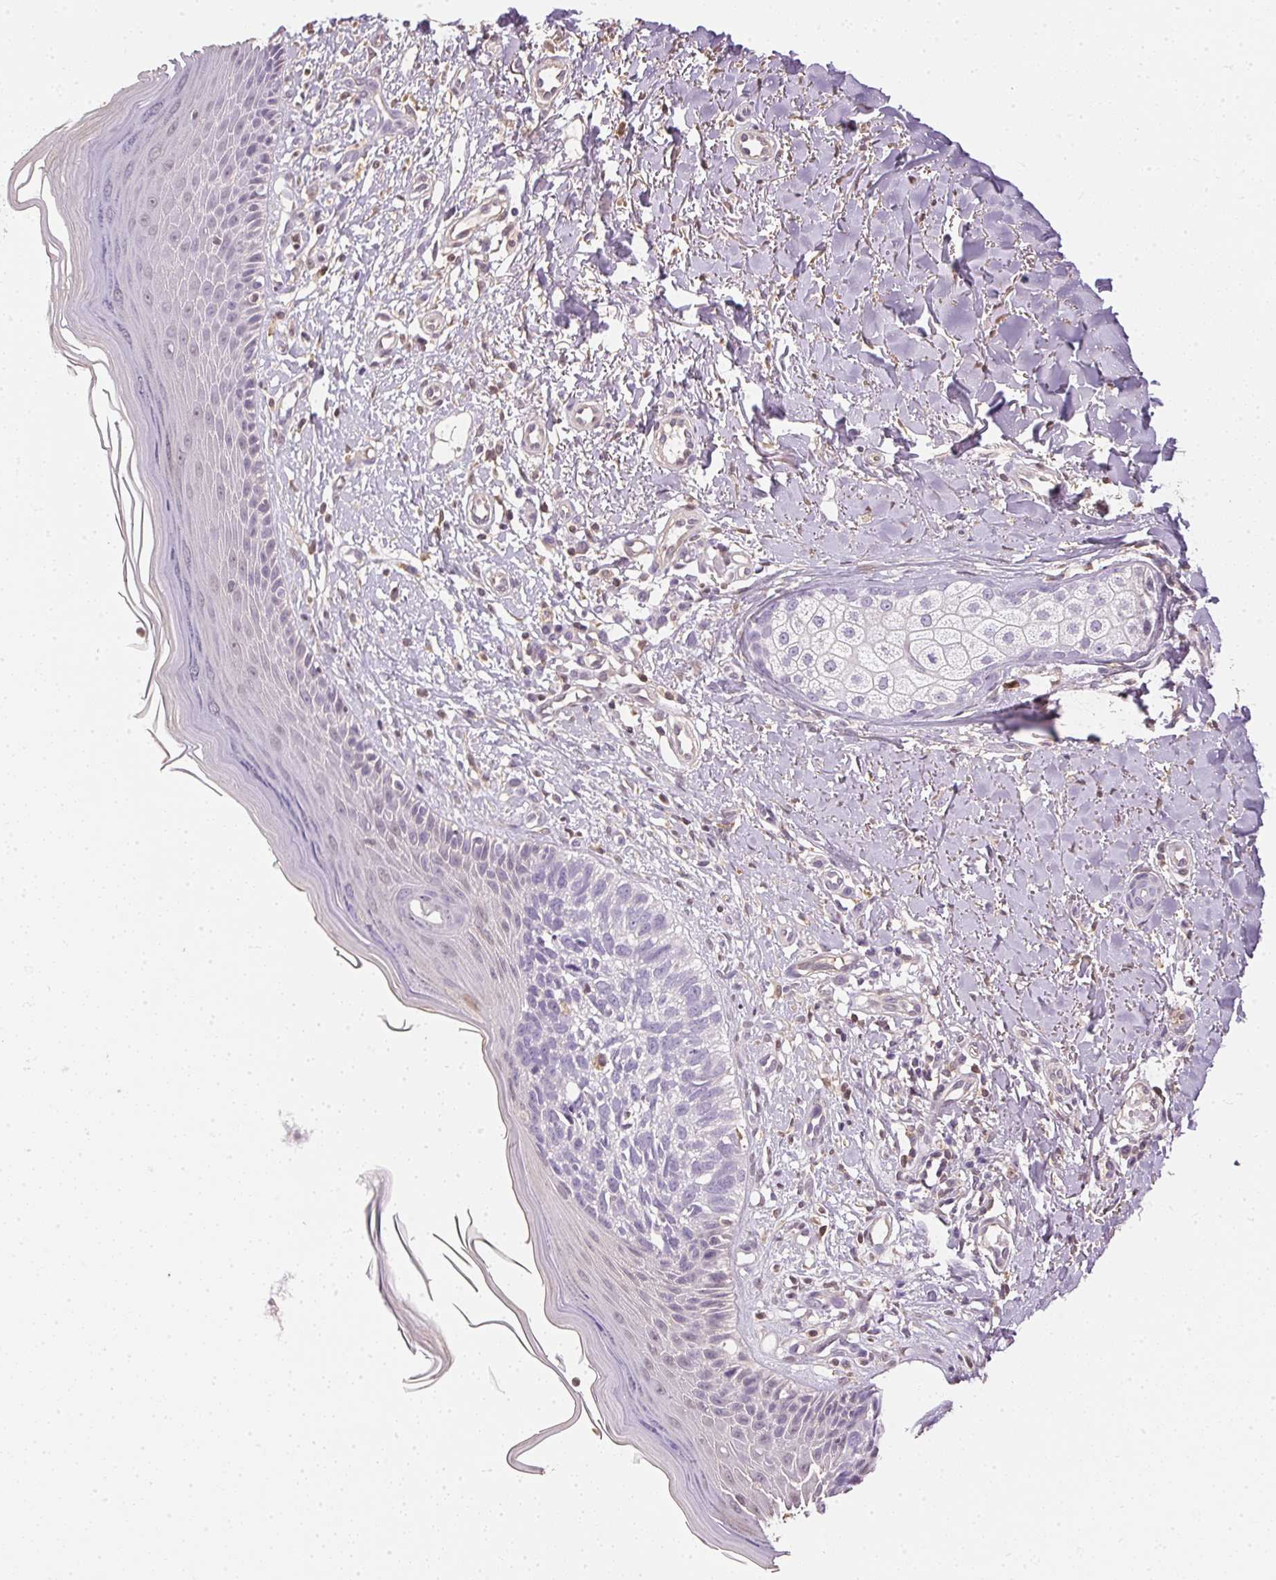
{"staining": {"intensity": "negative", "quantity": "none", "location": "none"}, "tissue": "skin cancer", "cell_type": "Tumor cells", "image_type": "cancer", "snomed": [{"axis": "morphology", "description": "Basal cell carcinoma"}, {"axis": "topography", "description": "Skin"}], "caption": "Immunohistochemistry (IHC) of basal cell carcinoma (skin) demonstrates no positivity in tumor cells.", "gene": "S100A3", "patient": {"sex": "female", "age": 45}}